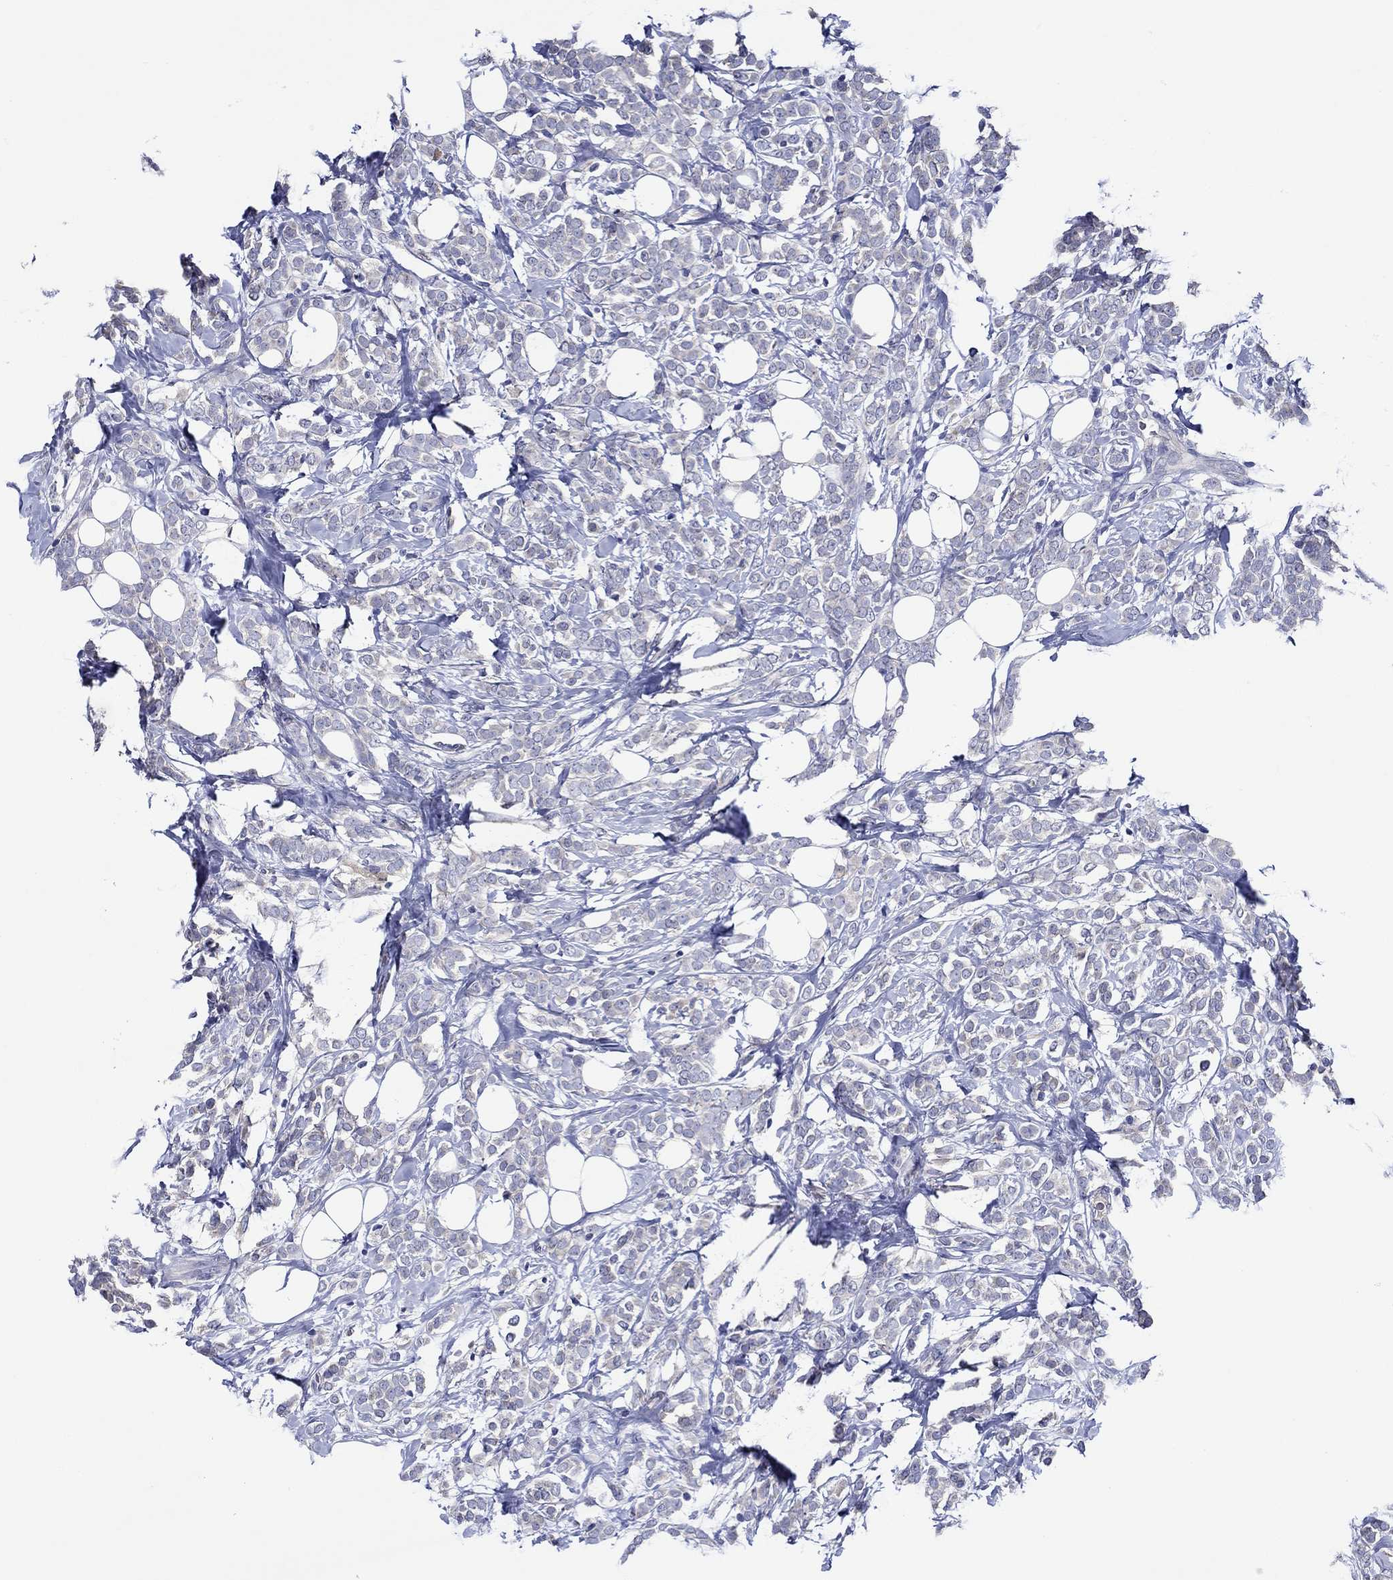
{"staining": {"intensity": "negative", "quantity": "none", "location": "none"}, "tissue": "breast cancer", "cell_type": "Tumor cells", "image_type": "cancer", "snomed": [{"axis": "morphology", "description": "Lobular carcinoma"}, {"axis": "topography", "description": "Breast"}], "caption": "Immunohistochemical staining of human breast cancer (lobular carcinoma) displays no significant expression in tumor cells. Brightfield microscopy of immunohistochemistry stained with DAB (brown) and hematoxylin (blue), captured at high magnification.", "gene": "CHIT1", "patient": {"sex": "female", "age": 49}}